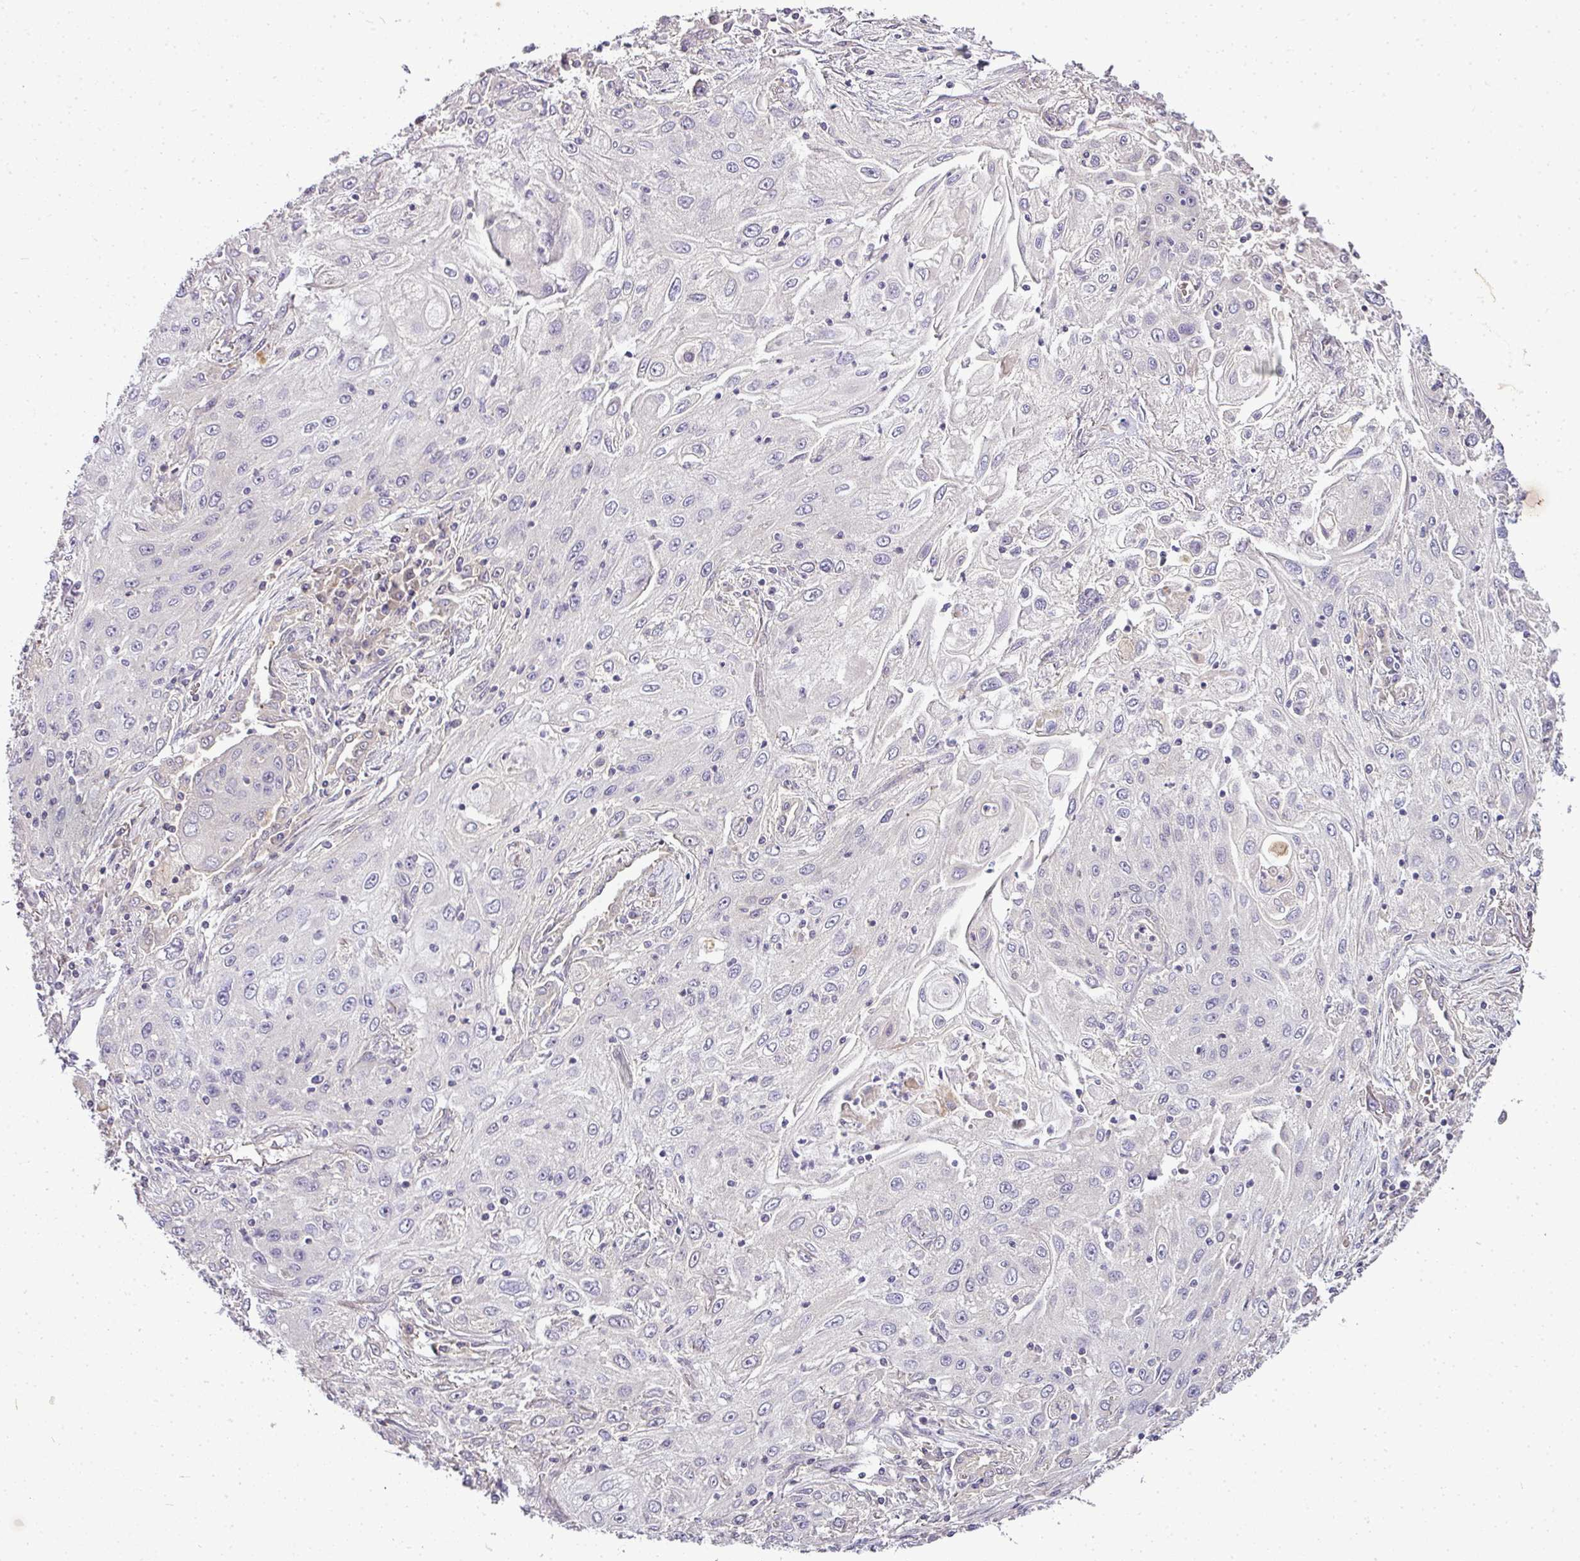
{"staining": {"intensity": "negative", "quantity": "none", "location": "none"}, "tissue": "lung cancer", "cell_type": "Tumor cells", "image_type": "cancer", "snomed": [{"axis": "morphology", "description": "Squamous cell carcinoma, NOS"}, {"axis": "topography", "description": "Lung"}], "caption": "An IHC image of lung squamous cell carcinoma is shown. There is no staining in tumor cells of lung squamous cell carcinoma.", "gene": "ADH5", "patient": {"sex": "female", "age": 69}}